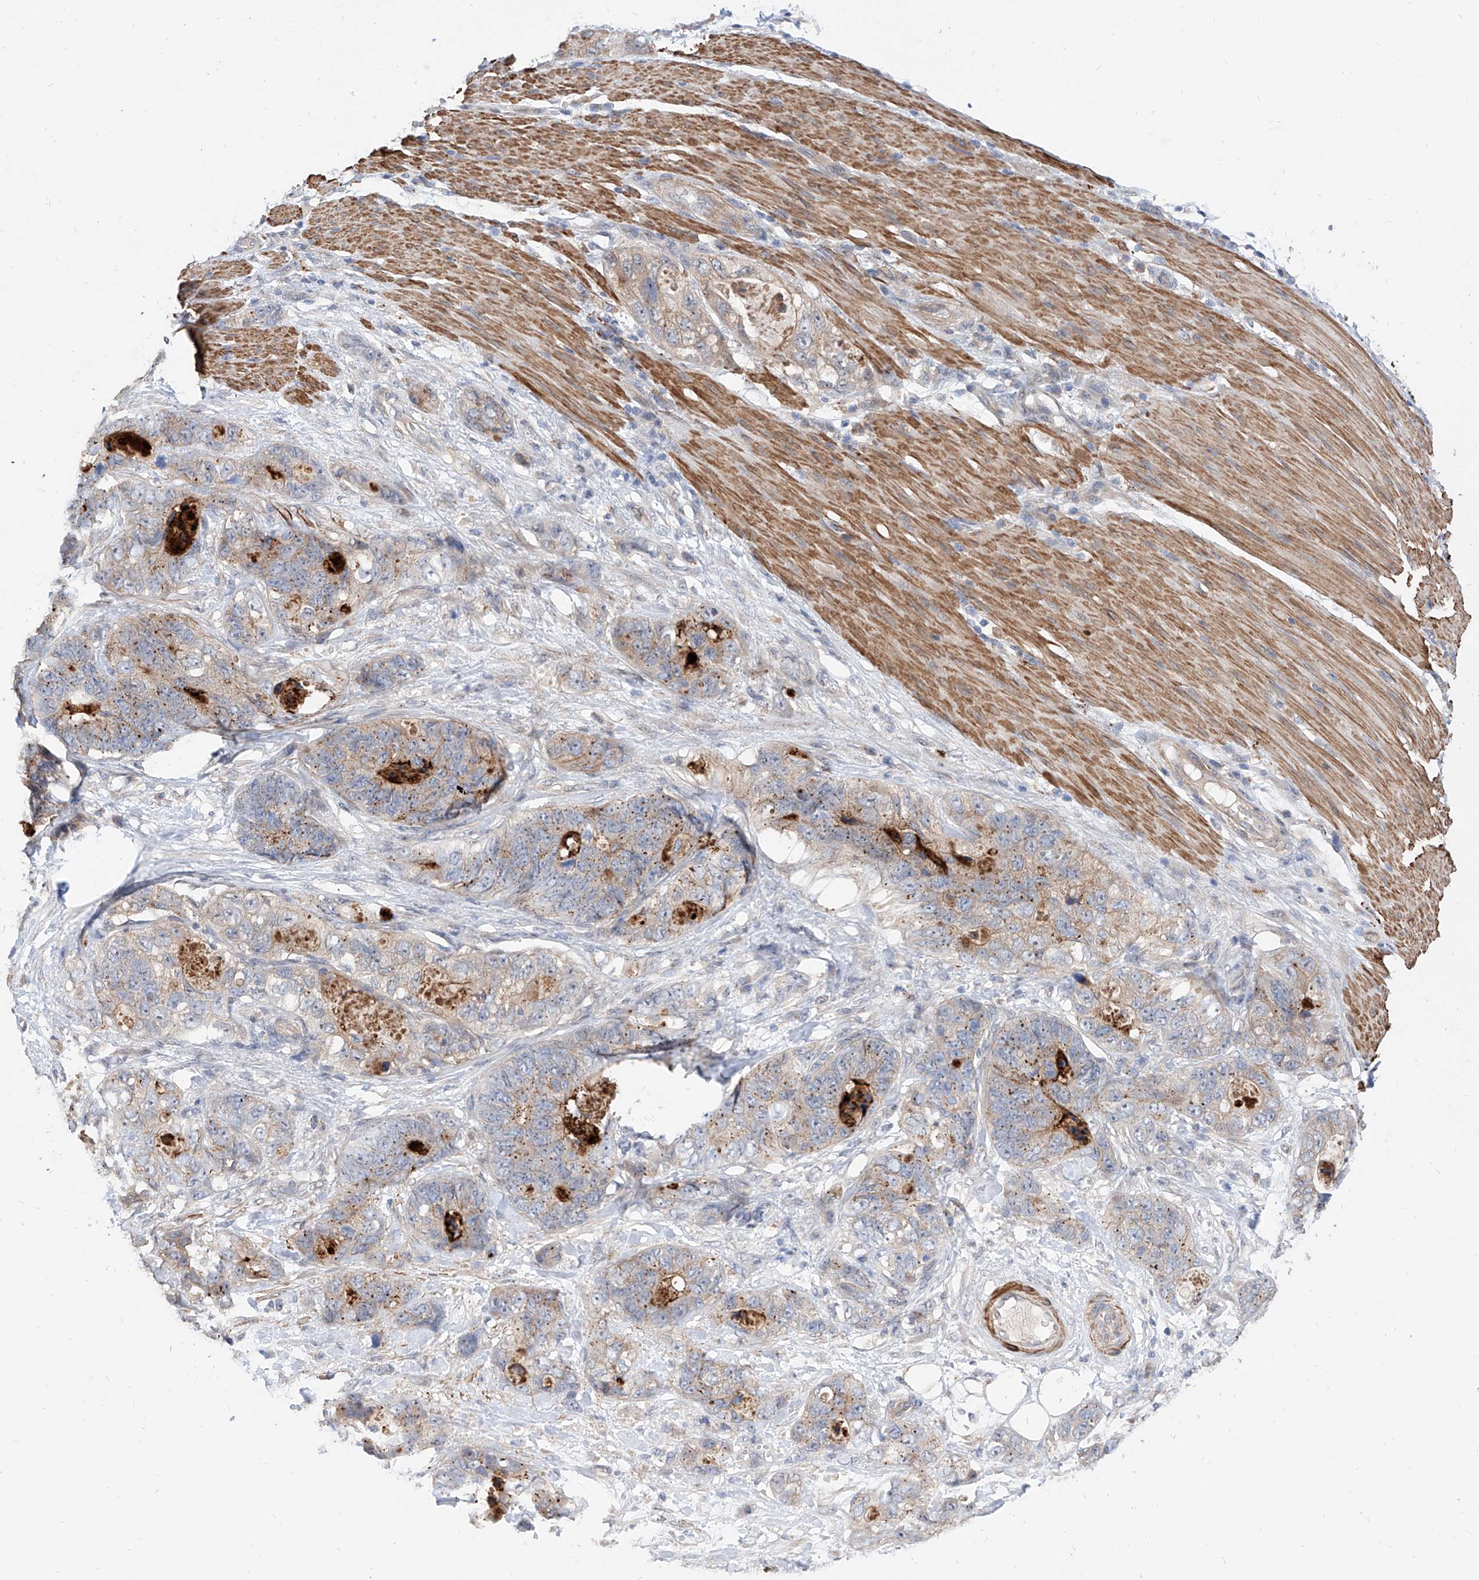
{"staining": {"intensity": "moderate", "quantity": "25%-75%", "location": "cytoplasmic/membranous"}, "tissue": "stomach cancer", "cell_type": "Tumor cells", "image_type": "cancer", "snomed": [{"axis": "morphology", "description": "Normal tissue, NOS"}, {"axis": "morphology", "description": "Adenocarcinoma, NOS"}, {"axis": "topography", "description": "Stomach"}], "caption": "Immunohistochemistry (DAB (3,3'-diaminobenzidine)) staining of stomach cancer reveals moderate cytoplasmic/membranous protein positivity in approximately 25%-75% of tumor cells.", "gene": "MAGEE2", "patient": {"sex": "female", "age": 89}}